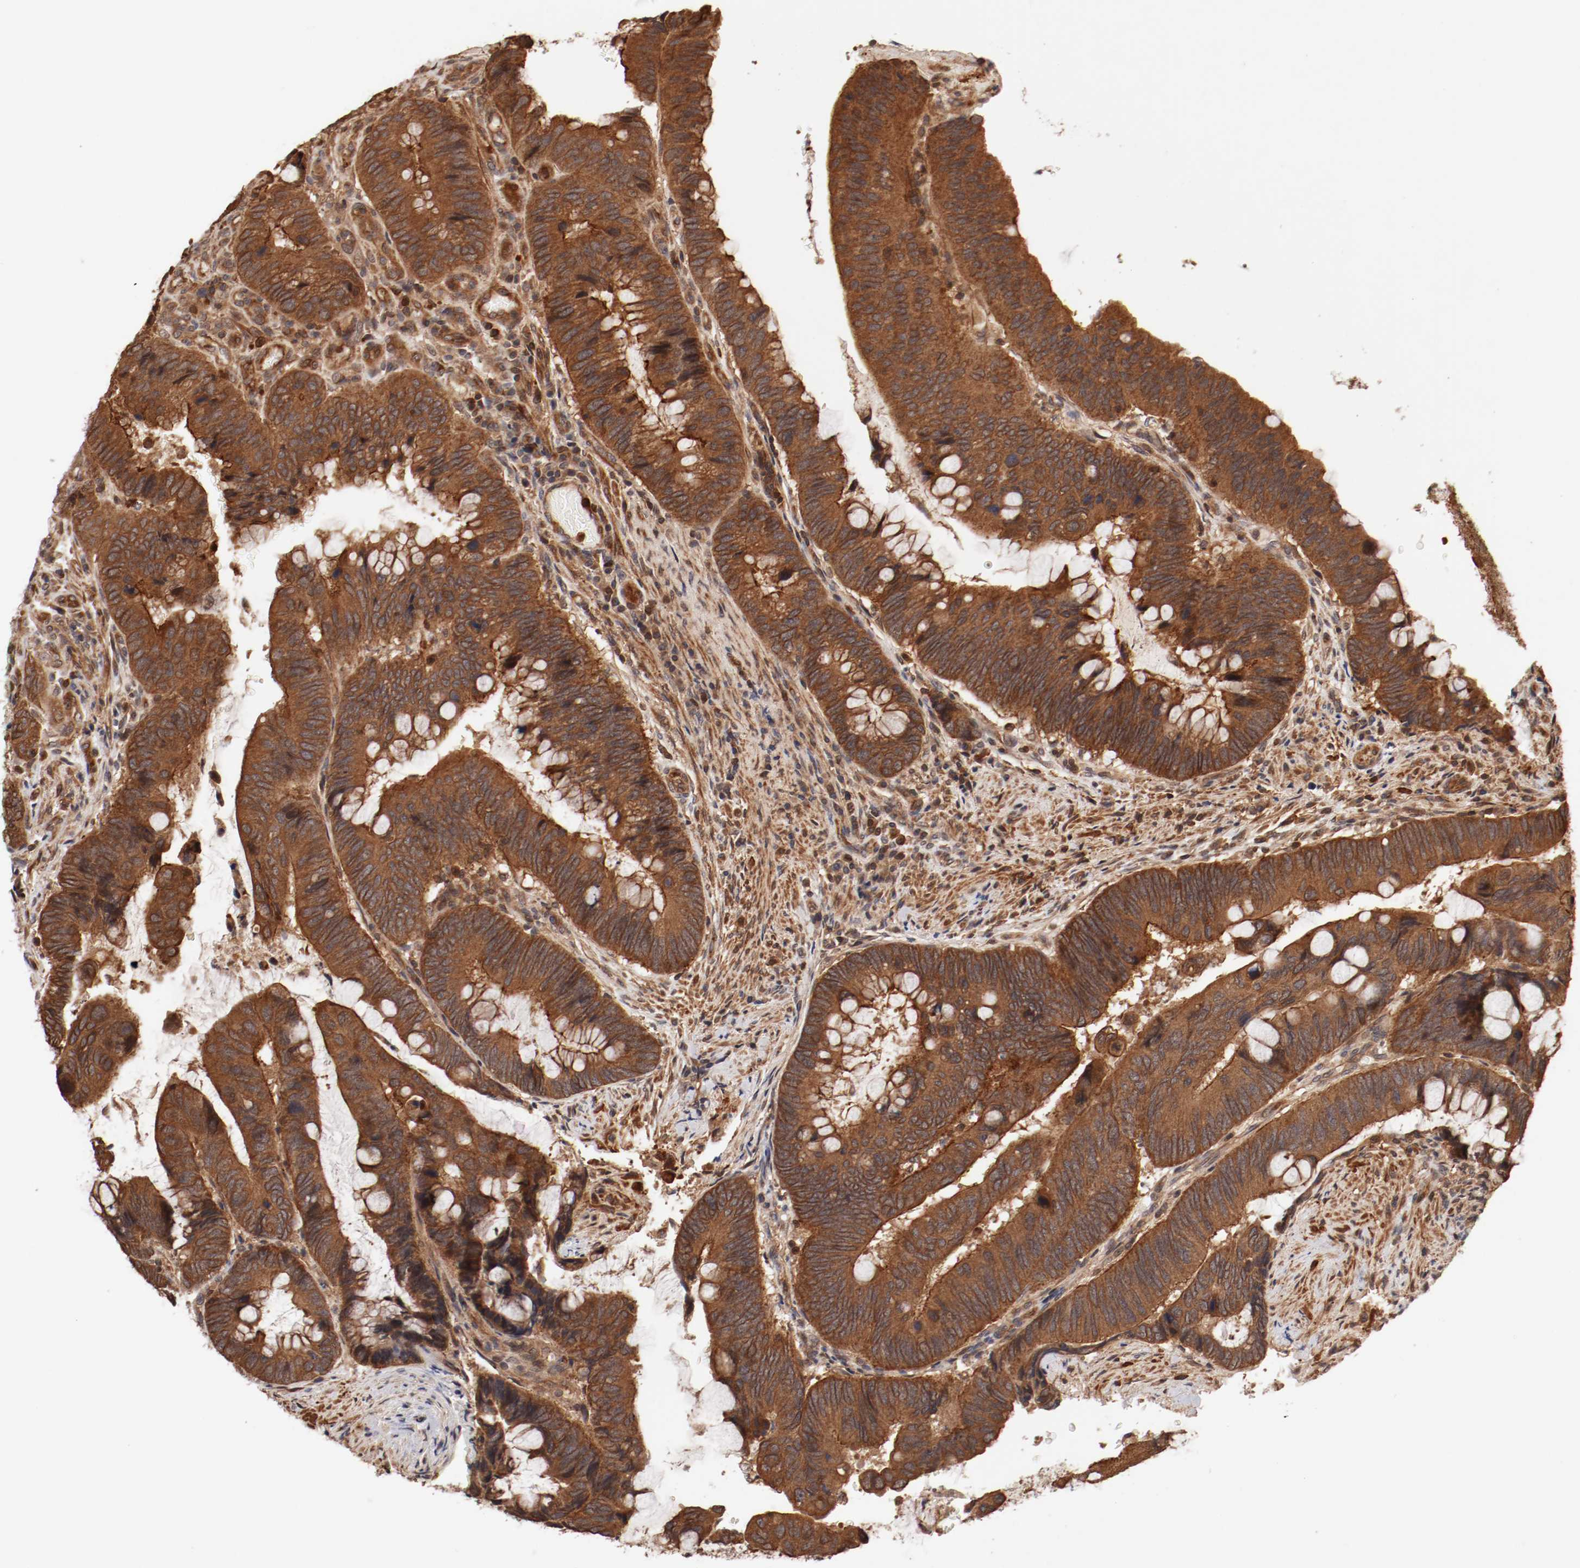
{"staining": {"intensity": "moderate", "quantity": ">75%", "location": "cytoplasmic/membranous"}, "tissue": "colorectal cancer", "cell_type": "Tumor cells", "image_type": "cancer", "snomed": [{"axis": "morphology", "description": "Normal tissue, NOS"}, {"axis": "morphology", "description": "Adenocarcinoma, NOS"}, {"axis": "topography", "description": "Rectum"}], "caption": "Immunohistochemistry (IHC) (DAB (3,3'-diaminobenzidine)) staining of human colorectal adenocarcinoma exhibits moderate cytoplasmic/membranous protein expression in approximately >75% of tumor cells.", "gene": "GUF1", "patient": {"sex": "male", "age": 92}}